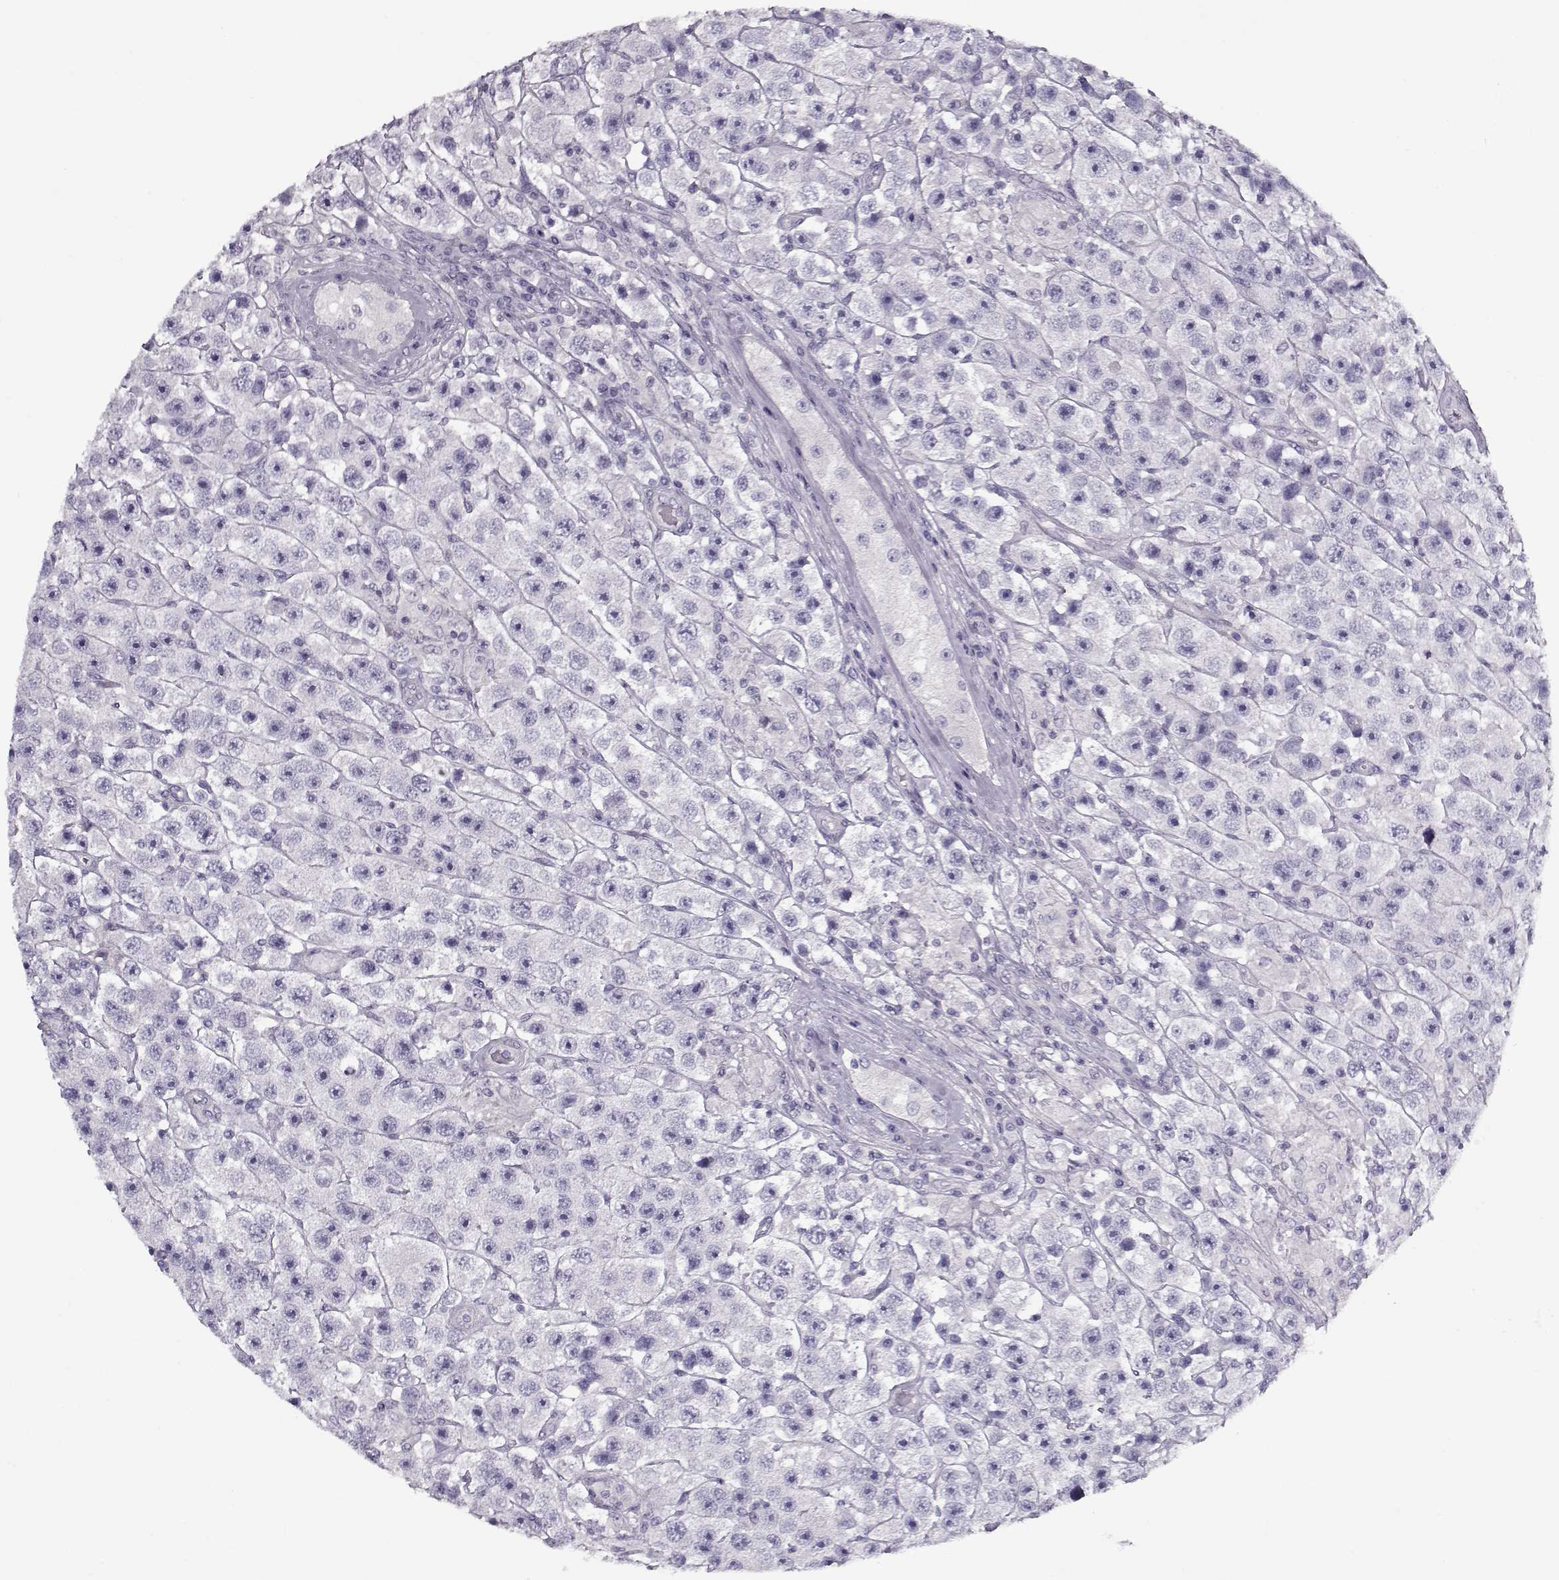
{"staining": {"intensity": "negative", "quantity": "none", "location": "none"}, "tissue": "testis cancer", "cell_type": "Tumor cells", "image_type": "cancer", "snomed": [{"axis": "morphology", "description": "Seminoma, NOS"}, {"axis": "topography", "description": "Testis"}], "caption": "Protein analysis of testis cancer shows no significant expression in tumor cells.", "gene": "CCDC136", "patient": {"sex": "male", "age": 45}}